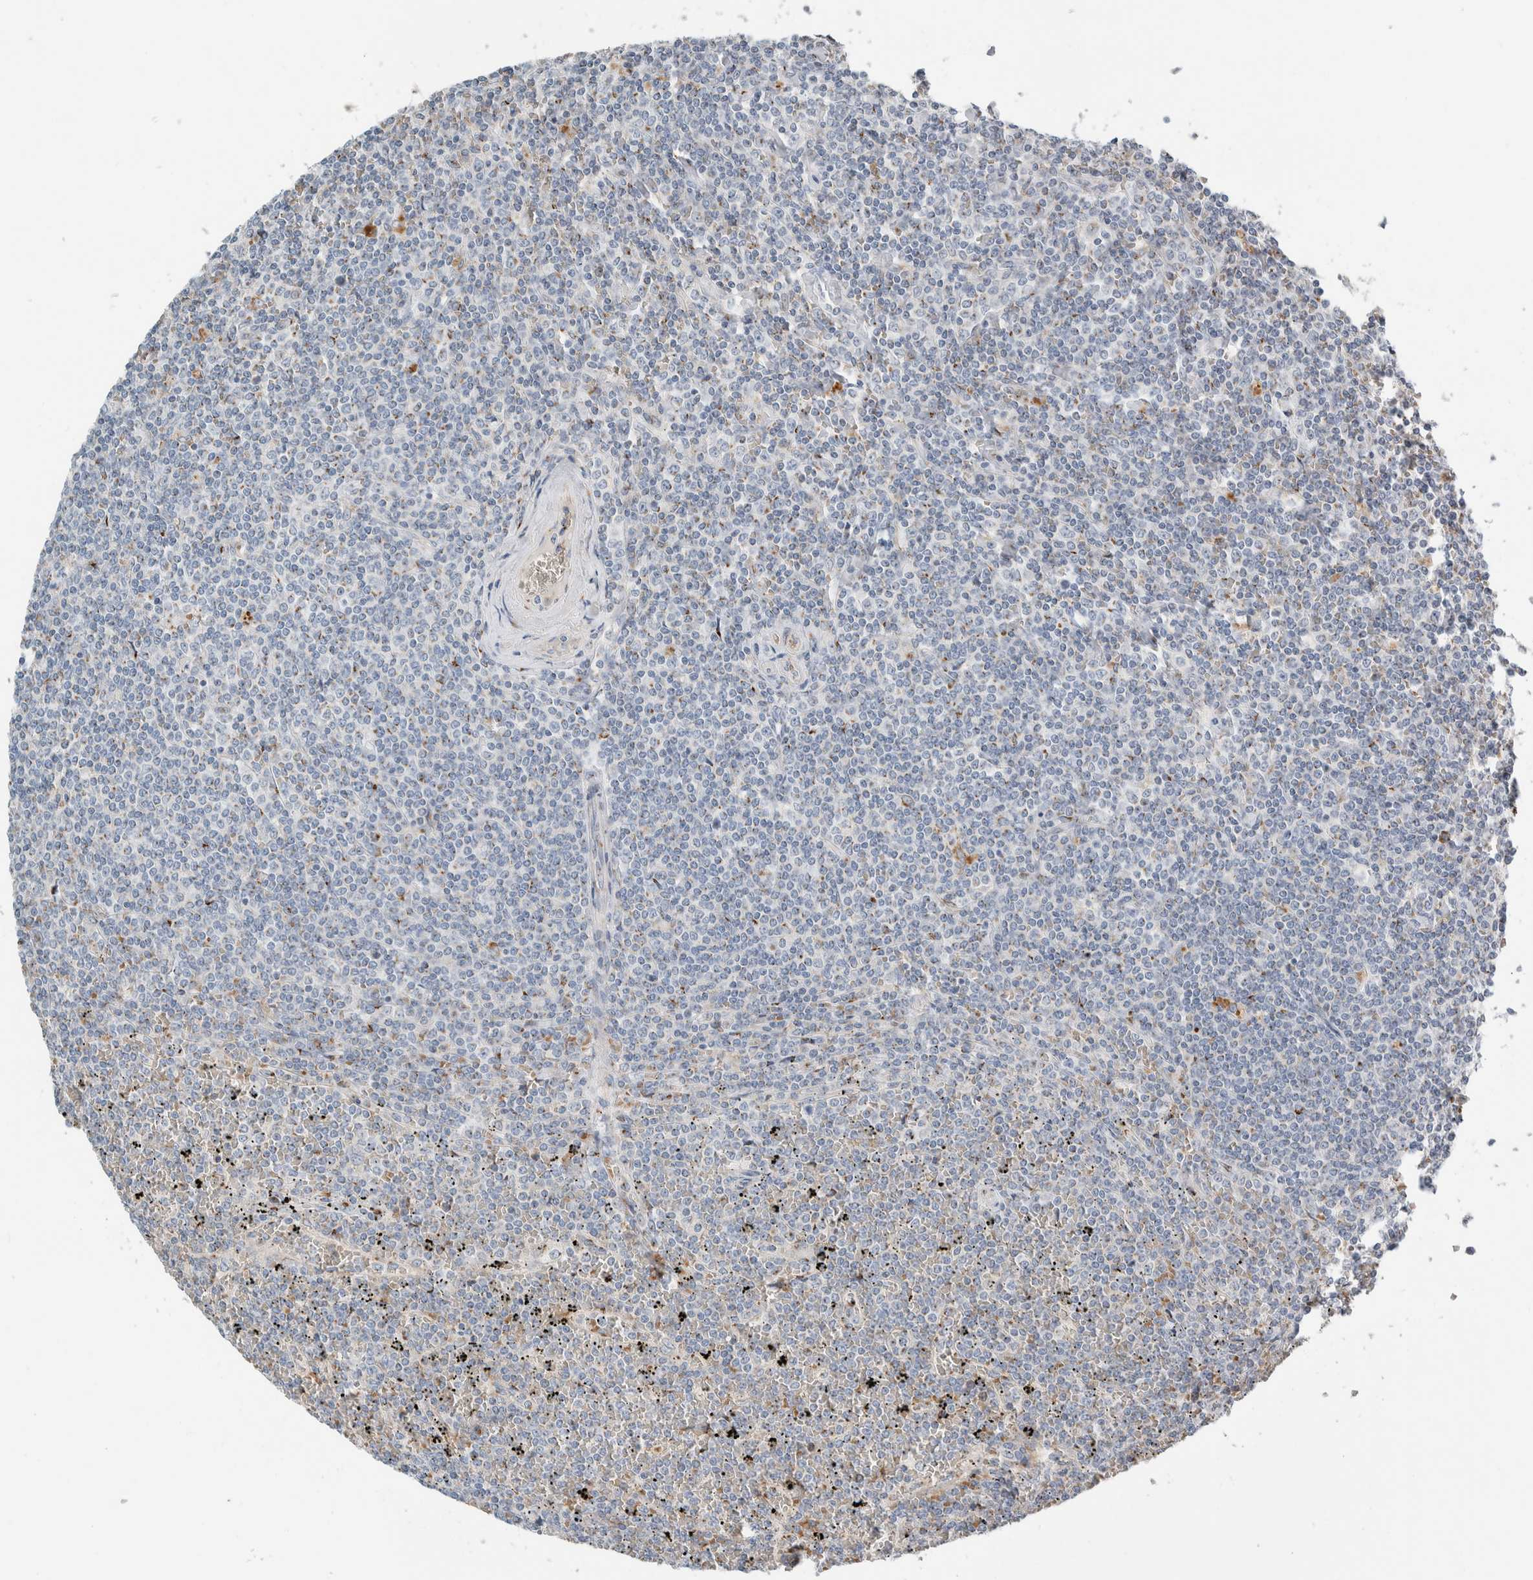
{"staining": {"intensity": "weak", "quantity": "<25%", "location": "cytoplasmic/membranous"}, "tissue": "lymphoma", "cell_type": "Tumor cells", "image_type": "cancer", "snomed": [{"axis": "morphology", "description": "Malignant lymphoma, non-Hodgkin's type, Low grade"}, {"axis": "topography", "description": "Spleen"}], "caption": "An immunohistochemistry (IHC) photomicrograph of low-grade malignant lymphoma, non-Hodgkin's type is shown. There is no staining in tumor cells of low-grade malignant lymphoma, non-Hodgkin's type. (DAB (3,3'-diaminobenzidine) immunohistochemistry (IHC), high magnification).", "gene": "SLC38A10", "patient": {"sex": "female", "age": 19}}